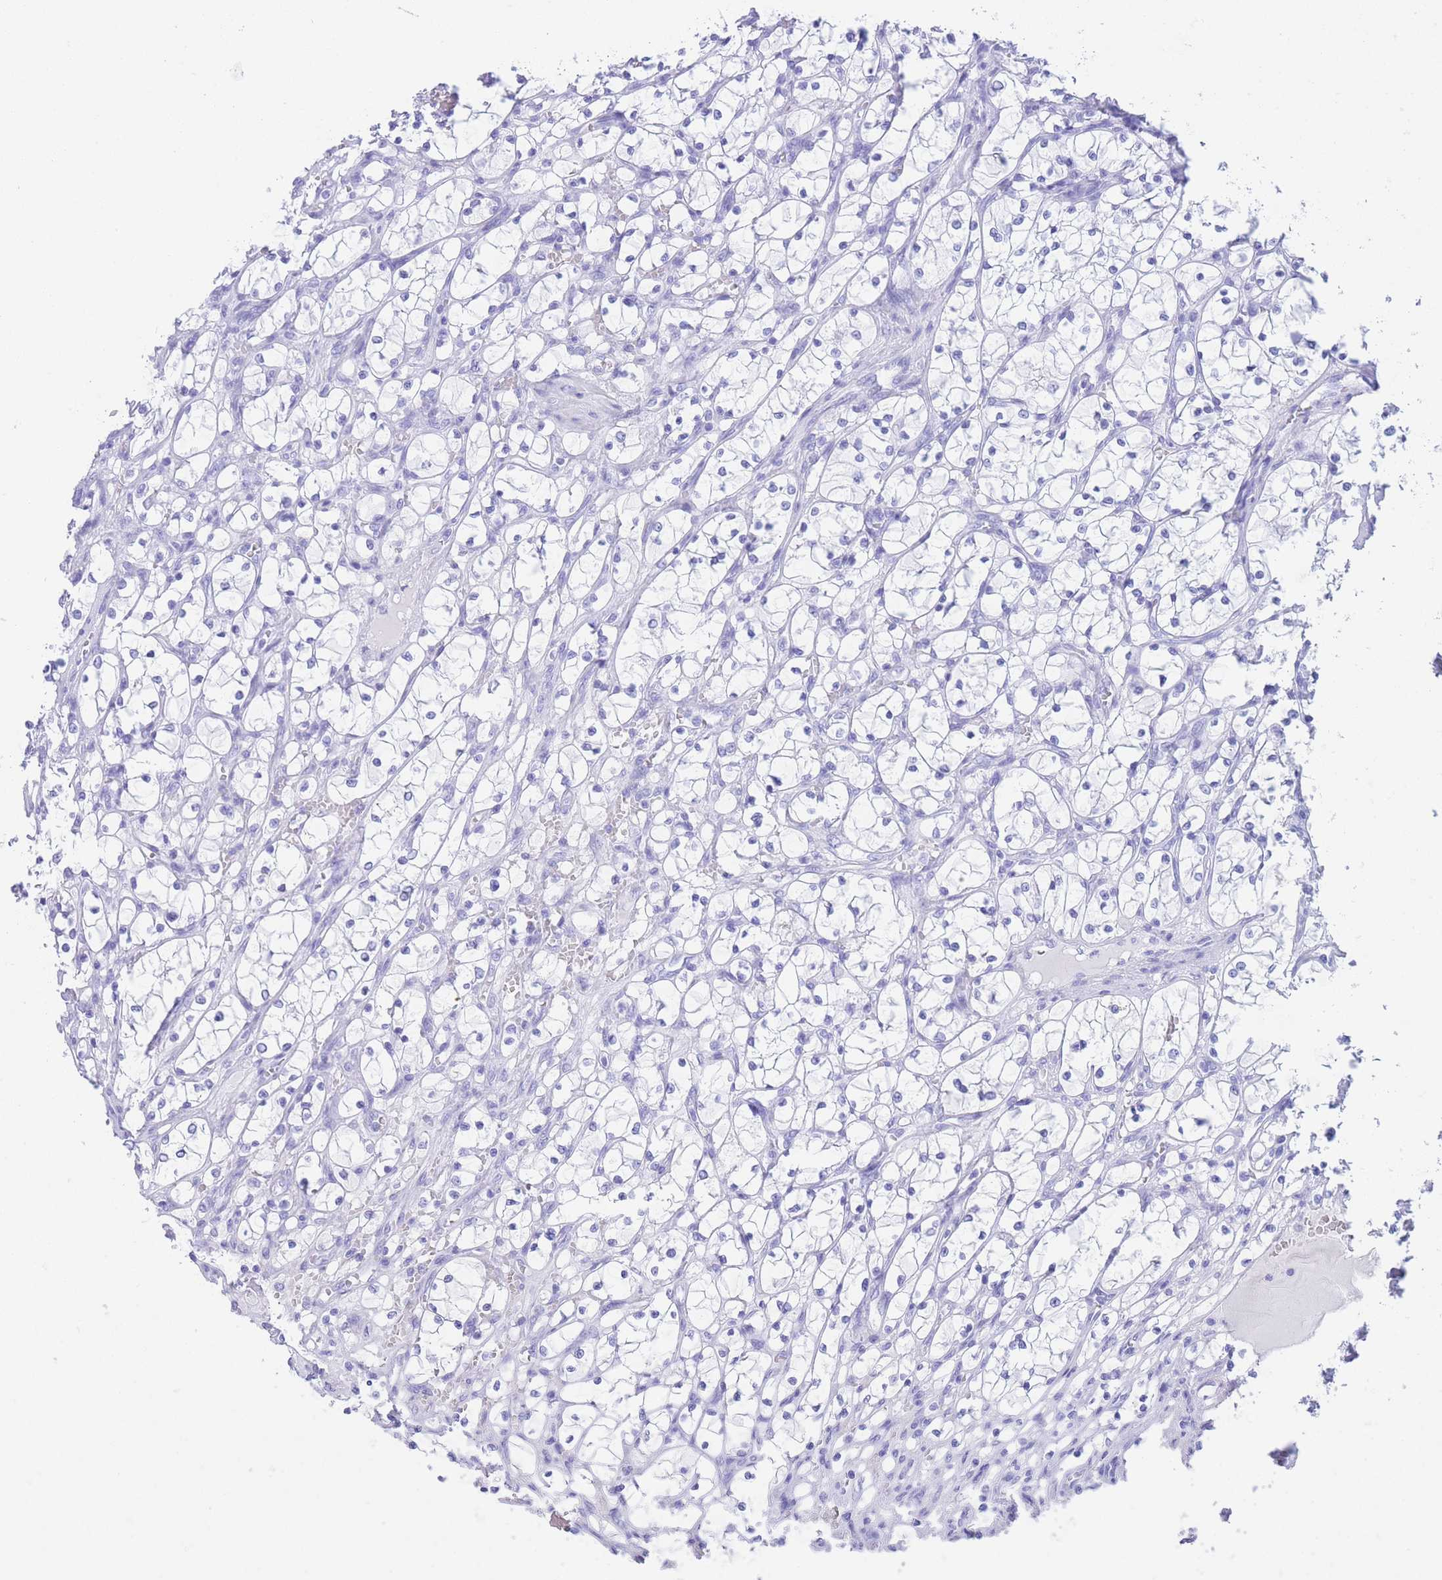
{"staining": {"intensity": "negative", "quantity": "none", "location": "none"}, "tissue": "renal cancer", "cell_type": "Tumor cells", "image_type": "cancer", "snomed": [{"axis": "morphology", "description": "Adenocarcinoma, NOS"}, {"axis": "topography", "description": "Kidney"}], "caption": "Immunohistochemistry image of human renal adenocarcinoma stained for a protein (brown), which reveals no expression in tumor cells.", "gene": "SLCO1B3", "patient": {"sex": "female", "age": 69}}